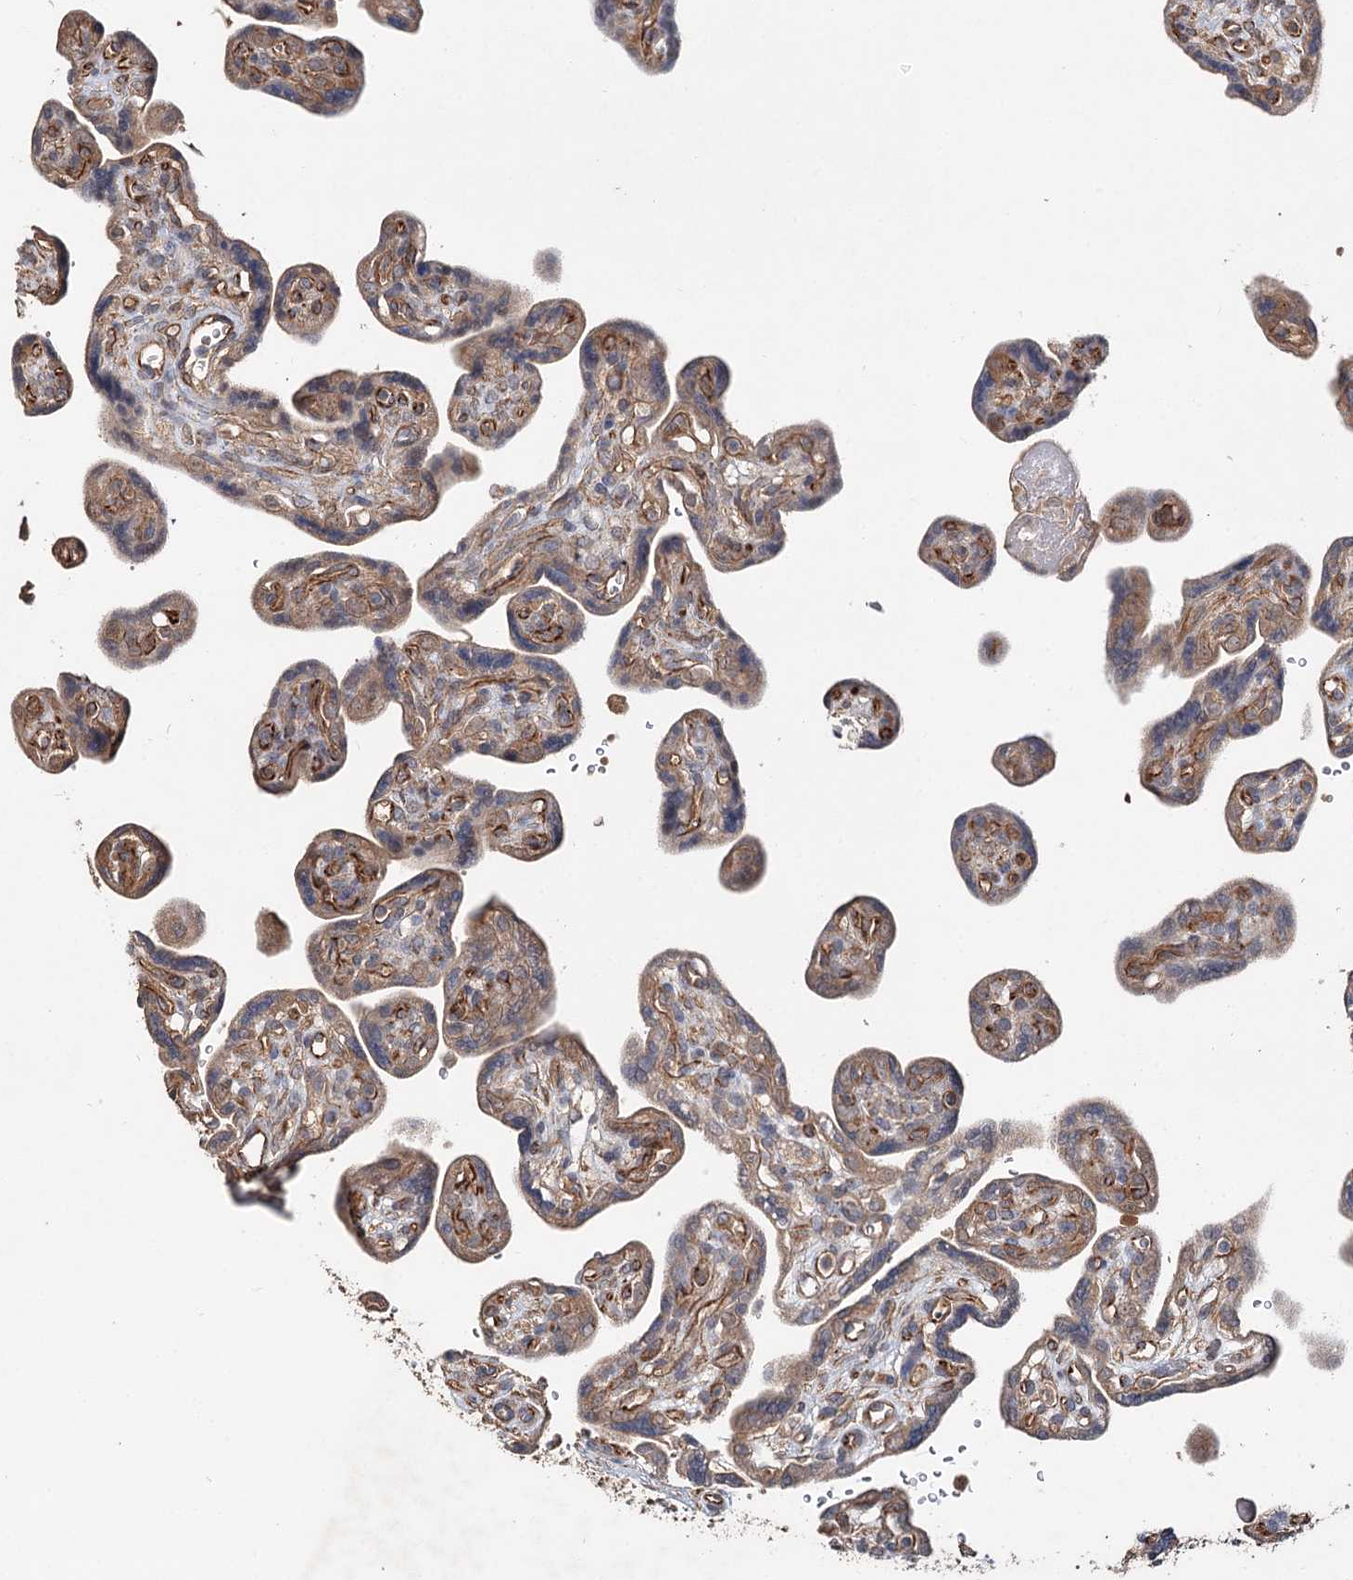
{"staining": {"intensity": "moderate", "quantity": "25%-75%", "location": "cytoplasmic/membranous"}, "tissue": "placenta", "cell_type": "Trophoblastic cells", "image_type": "normal", "snomed": [{"axis": "morphology", "description": "Normal tissue, NOS"}, {"axis": "topography", "description": "Placenta"}], "caption": "Unremarkable placenta shows moderate cytoplasmic/membranous staining in about 25%-75% of trophoblastic cells, visualized by immunohistochemistry. (IHC, brightfield microscopy, high magnification).", "gene": "SPART", "patient": {"sex": "female", "age": 39}}